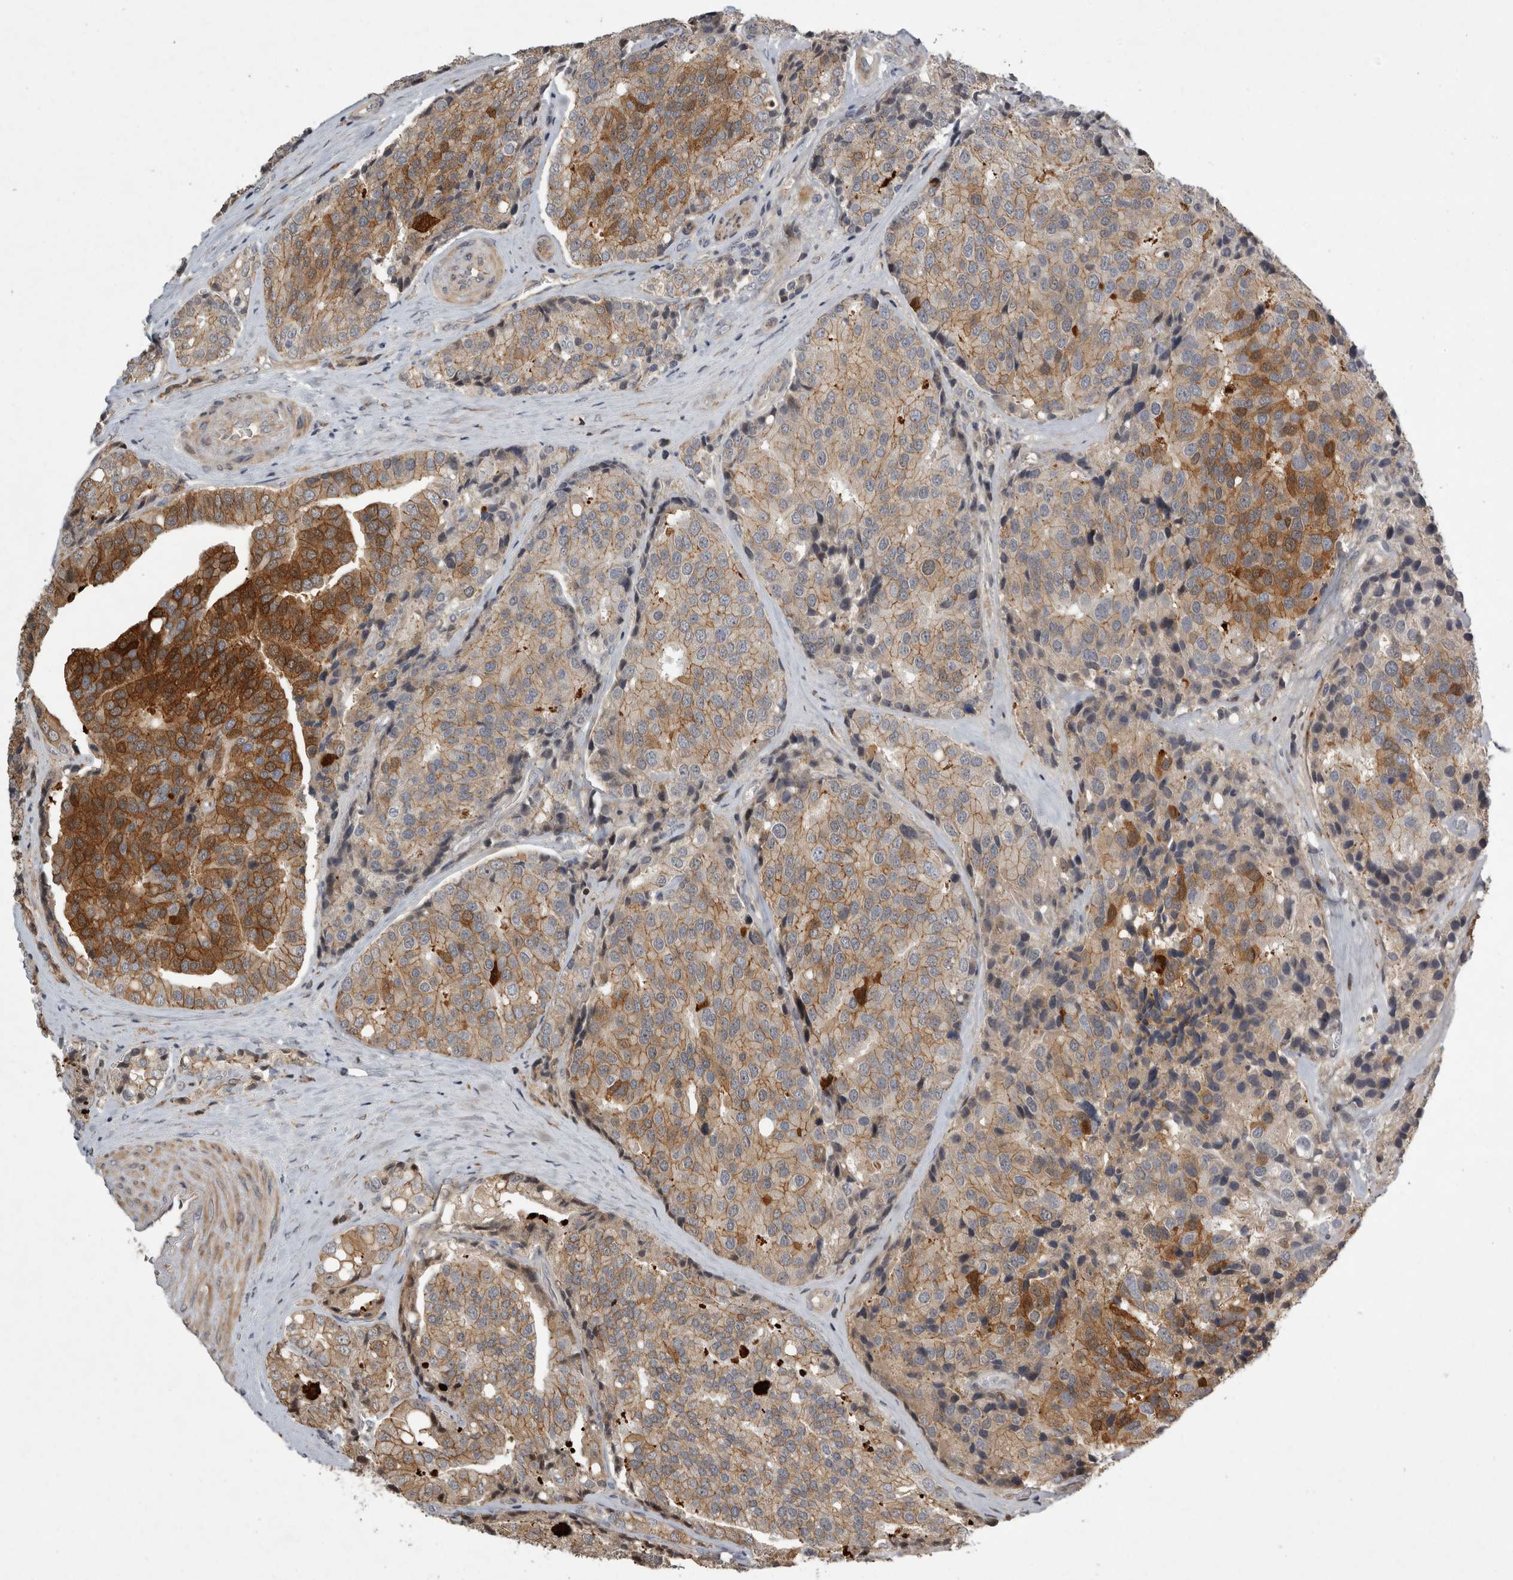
{"staining": {"intensity": "moderate", "quantity": ">75%", "location": "cytoplasmic/membranous"}, "tissue": "prostate cancer", "cell_type": "Tumor cells", "image_type": "cancer", "snomed": [{"axis": "morphology", "description": "Adenocarcinoma, High grade"}, {"axis": "topography", "description": "Prostate"}], "caption": "The image shows staining of high-grade adenocarcinoma (prostate), revealing moderate cytoplasmic/membranous protein expression (brown color) within tumor cells.", "gene": "MPDZ", "patient": {"sex": "male", "age": 50}}